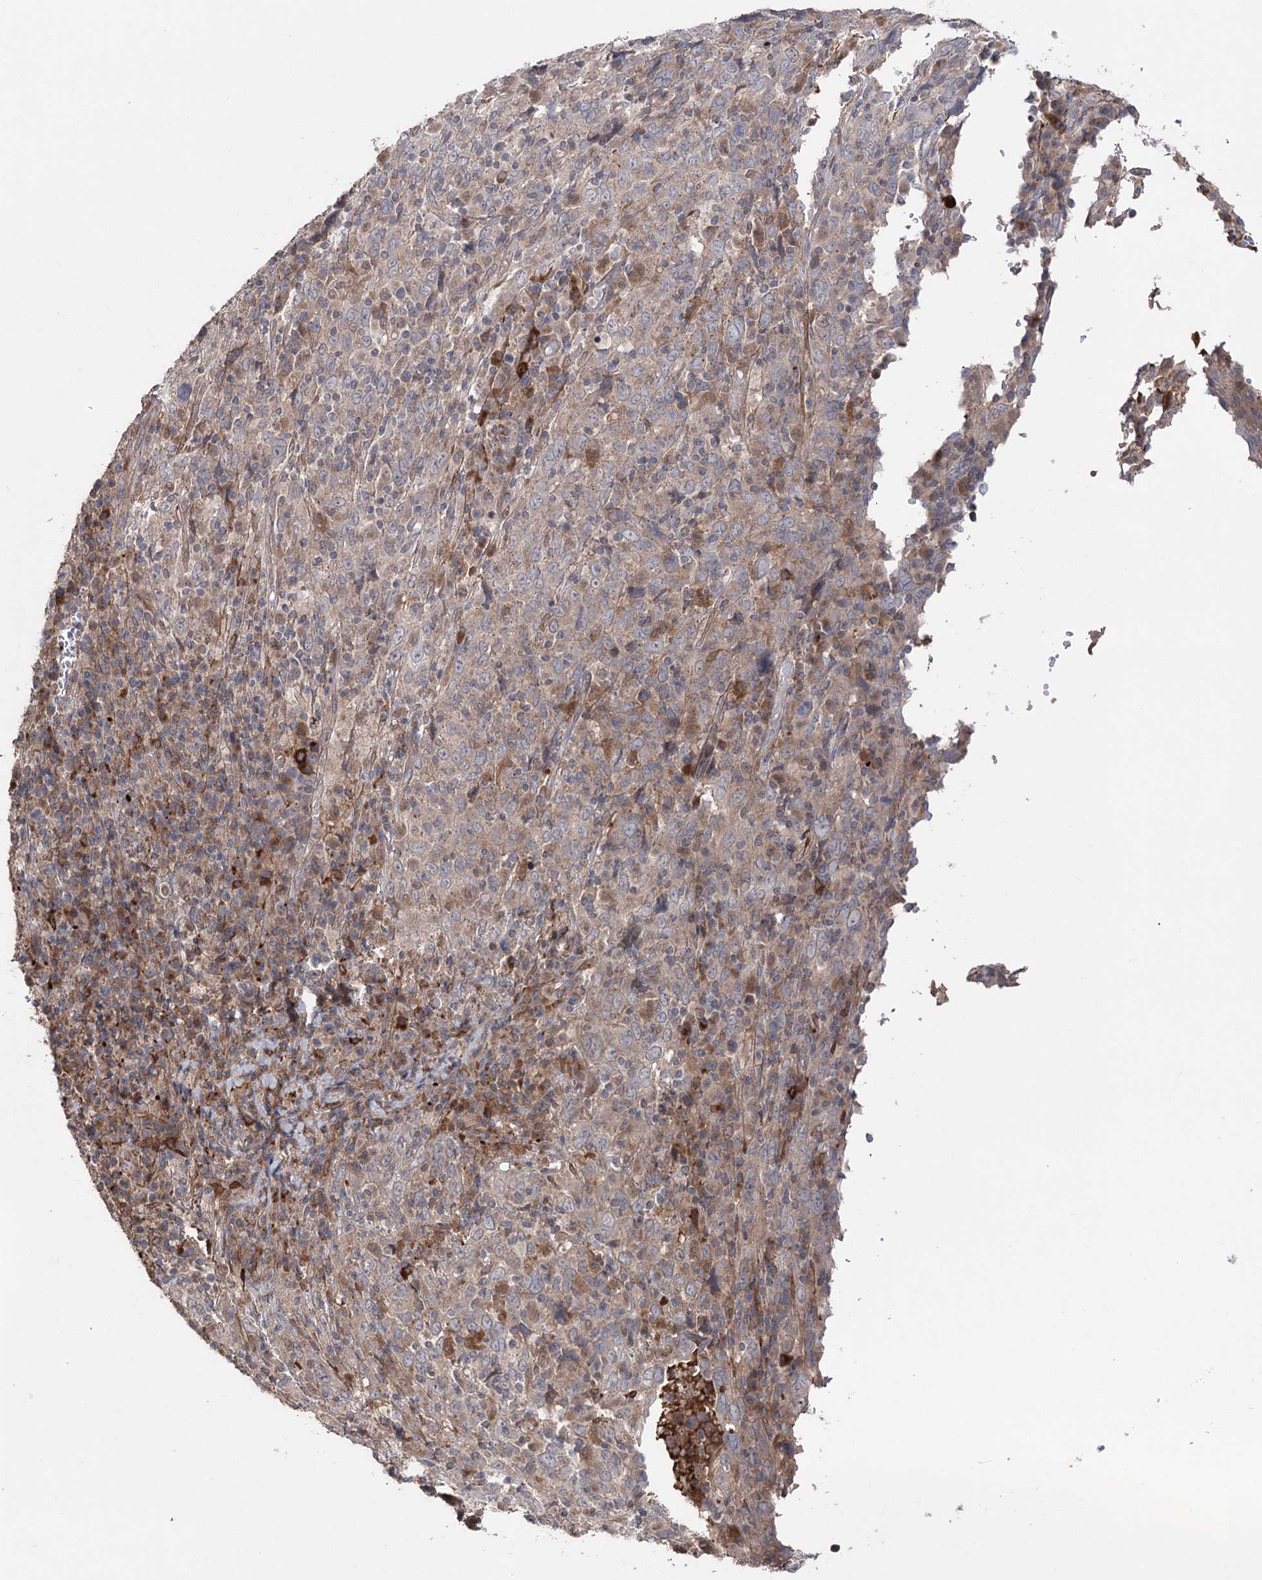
{"staining": {"intensity": "weak", "quantity": "<25%", "location": "cytoplasmic/membranous"}, "tissue": "cervical cancer", "cell_type": "Tumor cells", "image_type": "cancer", "snomed": [{"axis": "morphology", "description": "Squamous cell carcinoma, NOS"}, {"axis": "topography", "description": "Cervix"}], "caption": "Tumor cells show no significant positivity in squamous cell carcinoma (cervical). (DAB (3,3'-diaminobenzidine) immunohistochemistry with hematoxylin counter stain).", "gene": "OTUD1", "patient": {"sex": "female", "age": 46}}